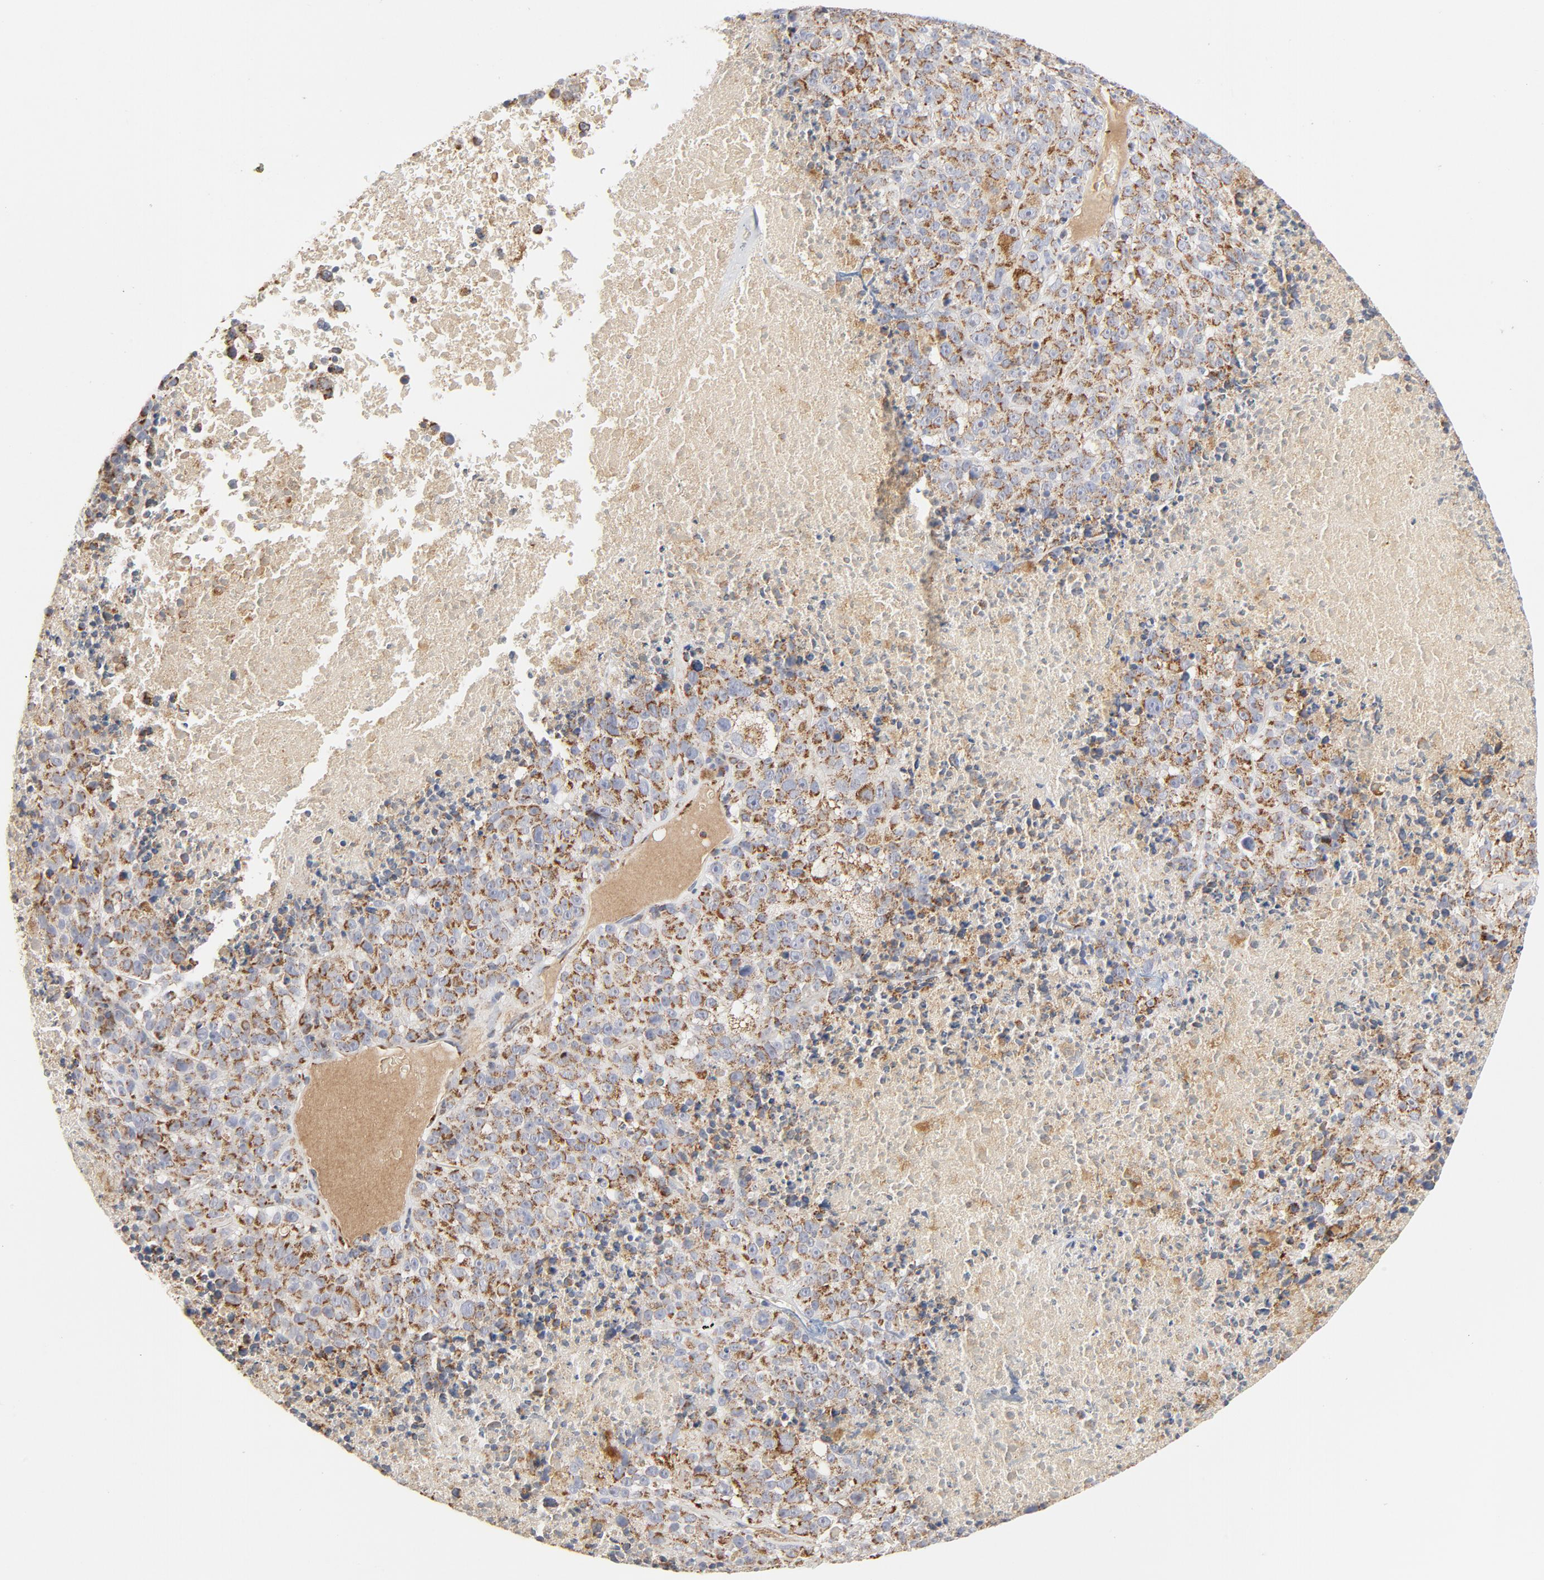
{"staining": {"intensity": "moderate", "quantity": ">75%", "location": "cytoplasmic/membranous"}, "tissue": "melanoma", "cell_type": "Tumor cells", "image_type": "cancer", "snomed": [{"axis": "morphology", "description": "Malignant melanoma, Metastatic site"}, {"axis": "topography", "description": "Cerebral cortex"}], "caption": "Tumor cells demonstrate medium levels of moderate cytoplasmic/membranous expression in about >75% of cells in human melanoma. Immunohistochemistry stains the protein of interest in brown and the nuclei are stained blue.", "gene": "PCNX4", "patient": {"sex": "female", "age": 52}}